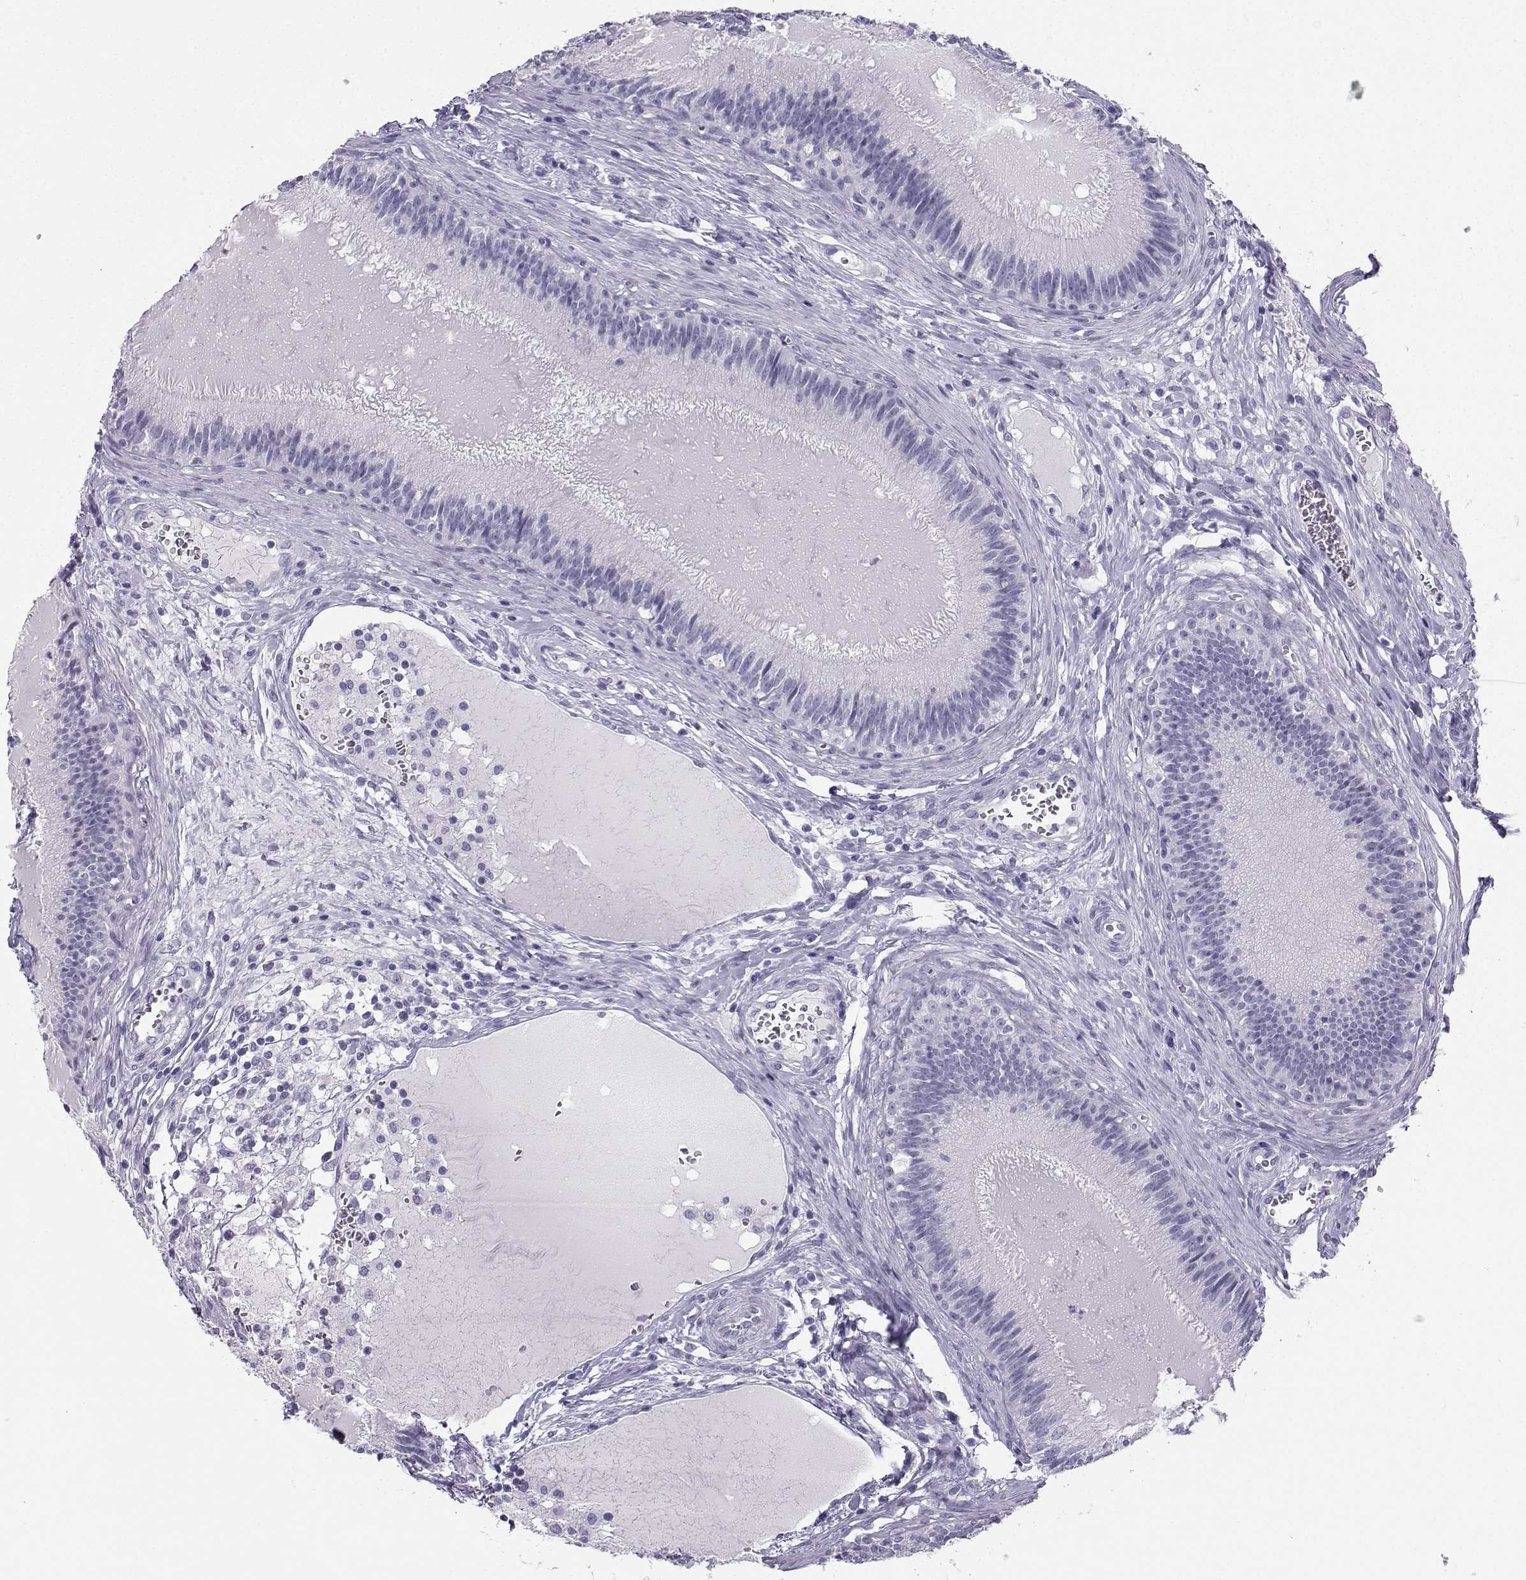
{"staining": {"intensity": "negative", "quantity": "none", "location": "none"}, "tissue": "epididymis", "cell_type": "Glandular cells", "image_type": "normal", "snomed": [{"axis": "morphology", "description": "Normal tissue, NOS"}, {"axis": "topography", "description": "Epididymis"}], "caption": "Immunohistochemical staining of unremarkable human epididymis displays no significant positivity in glandular cells.", "gene": "IQCD", "patient": {"sex": "male", "age": 27}}